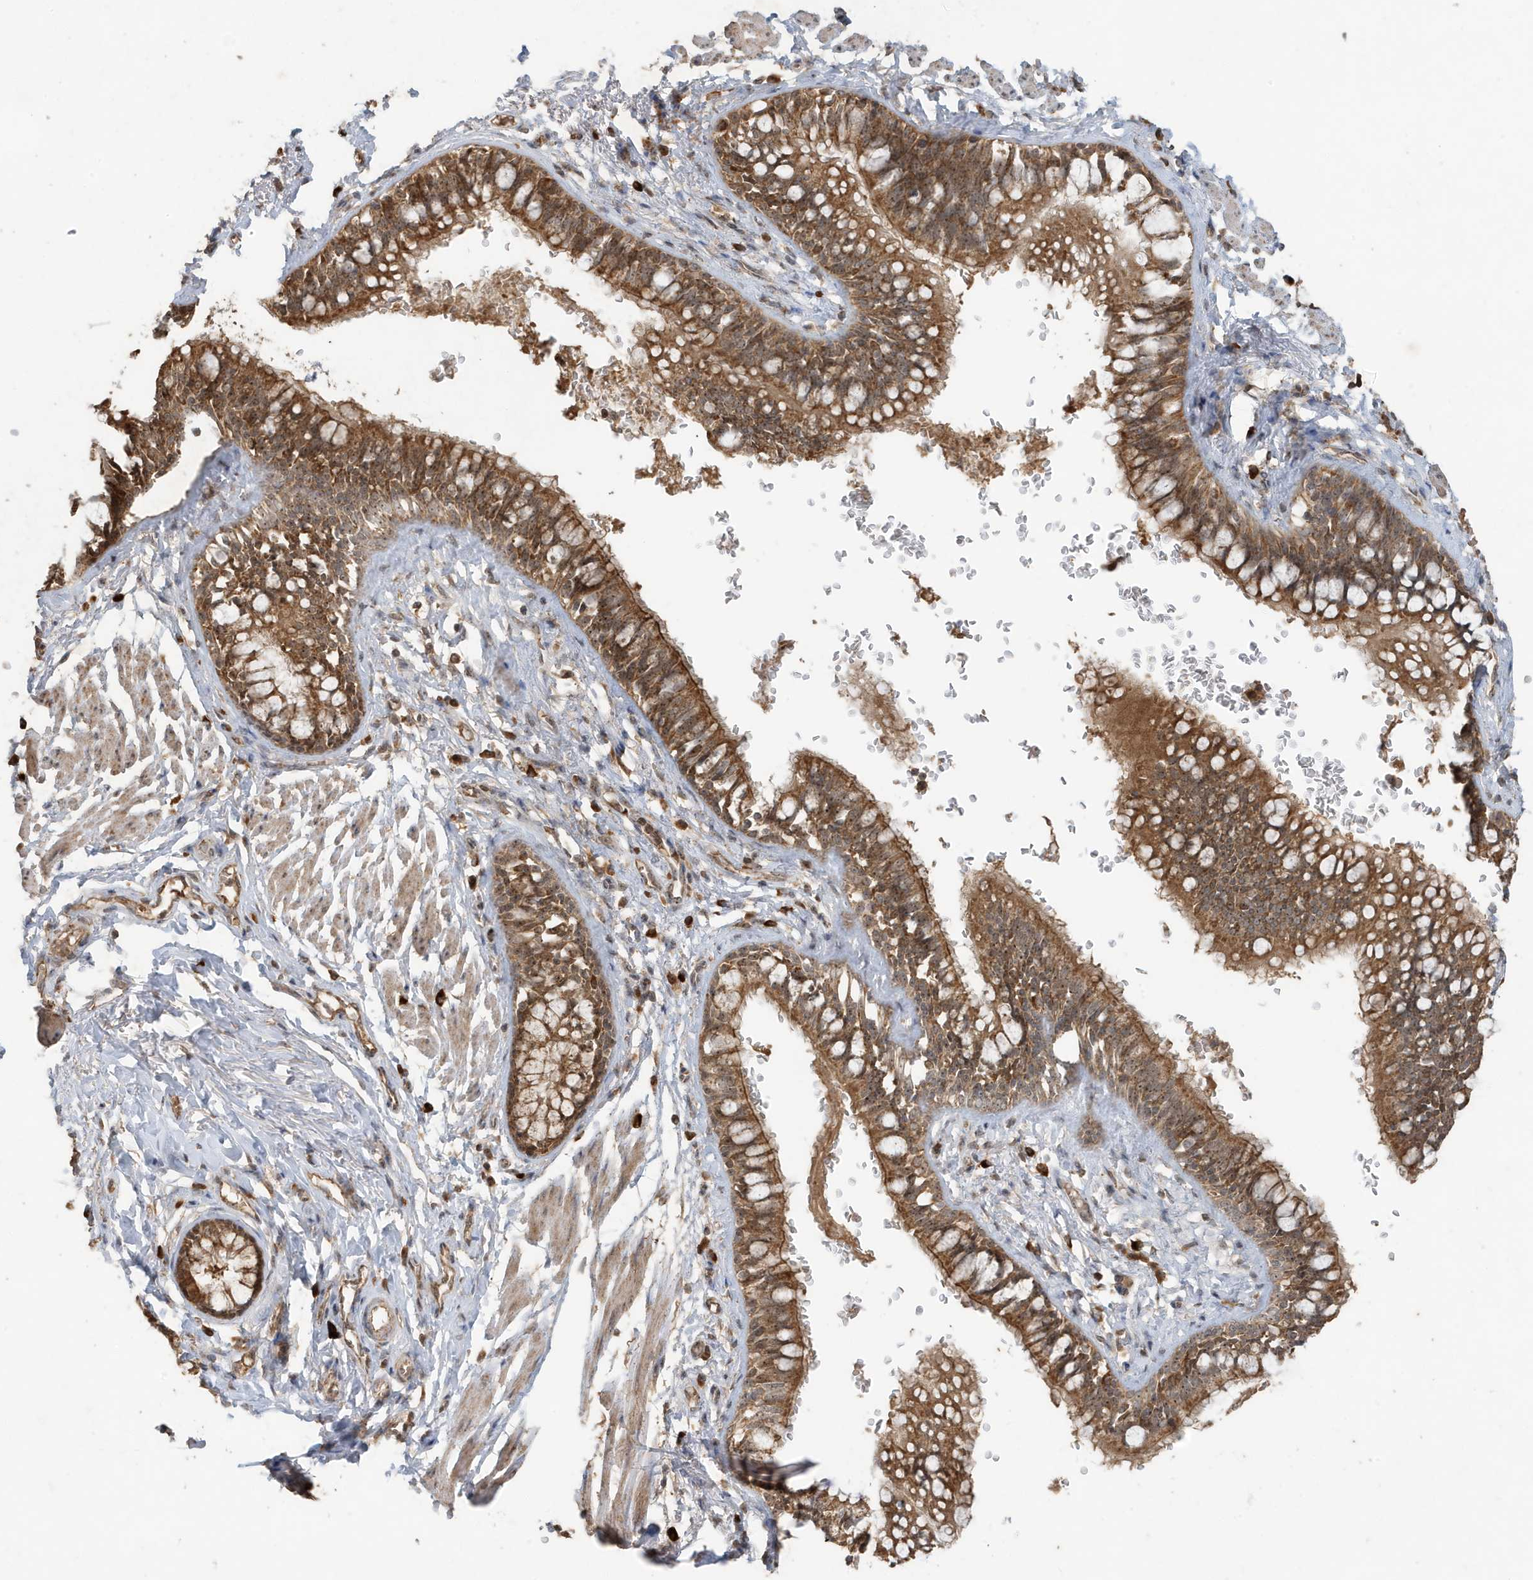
{"staining": {"intensity": "moderate", "quantity": ">75%", "location": "cytoplasmic/membranous,nuclear"}, "tissue": "bronchus", "cell_type": "Respiratory epithelial cells", "image_type": "normal", "snomed": [{"axis": "morphology", "description": "Normal tissue, NOS"}, {"axis": "topography", "description": "Cartilage tissue"}, {"axis": "topography", "description": "Bronchus"}], "caption": "Respiratory epithelial cells reveal medium levels of moderate cytoplasmic/membranous,nuclear positivity in approximately >75% of cells in normal human bronchus.", "gene": "ABCB9", "patient": {"sex": "female", "age": 36}}